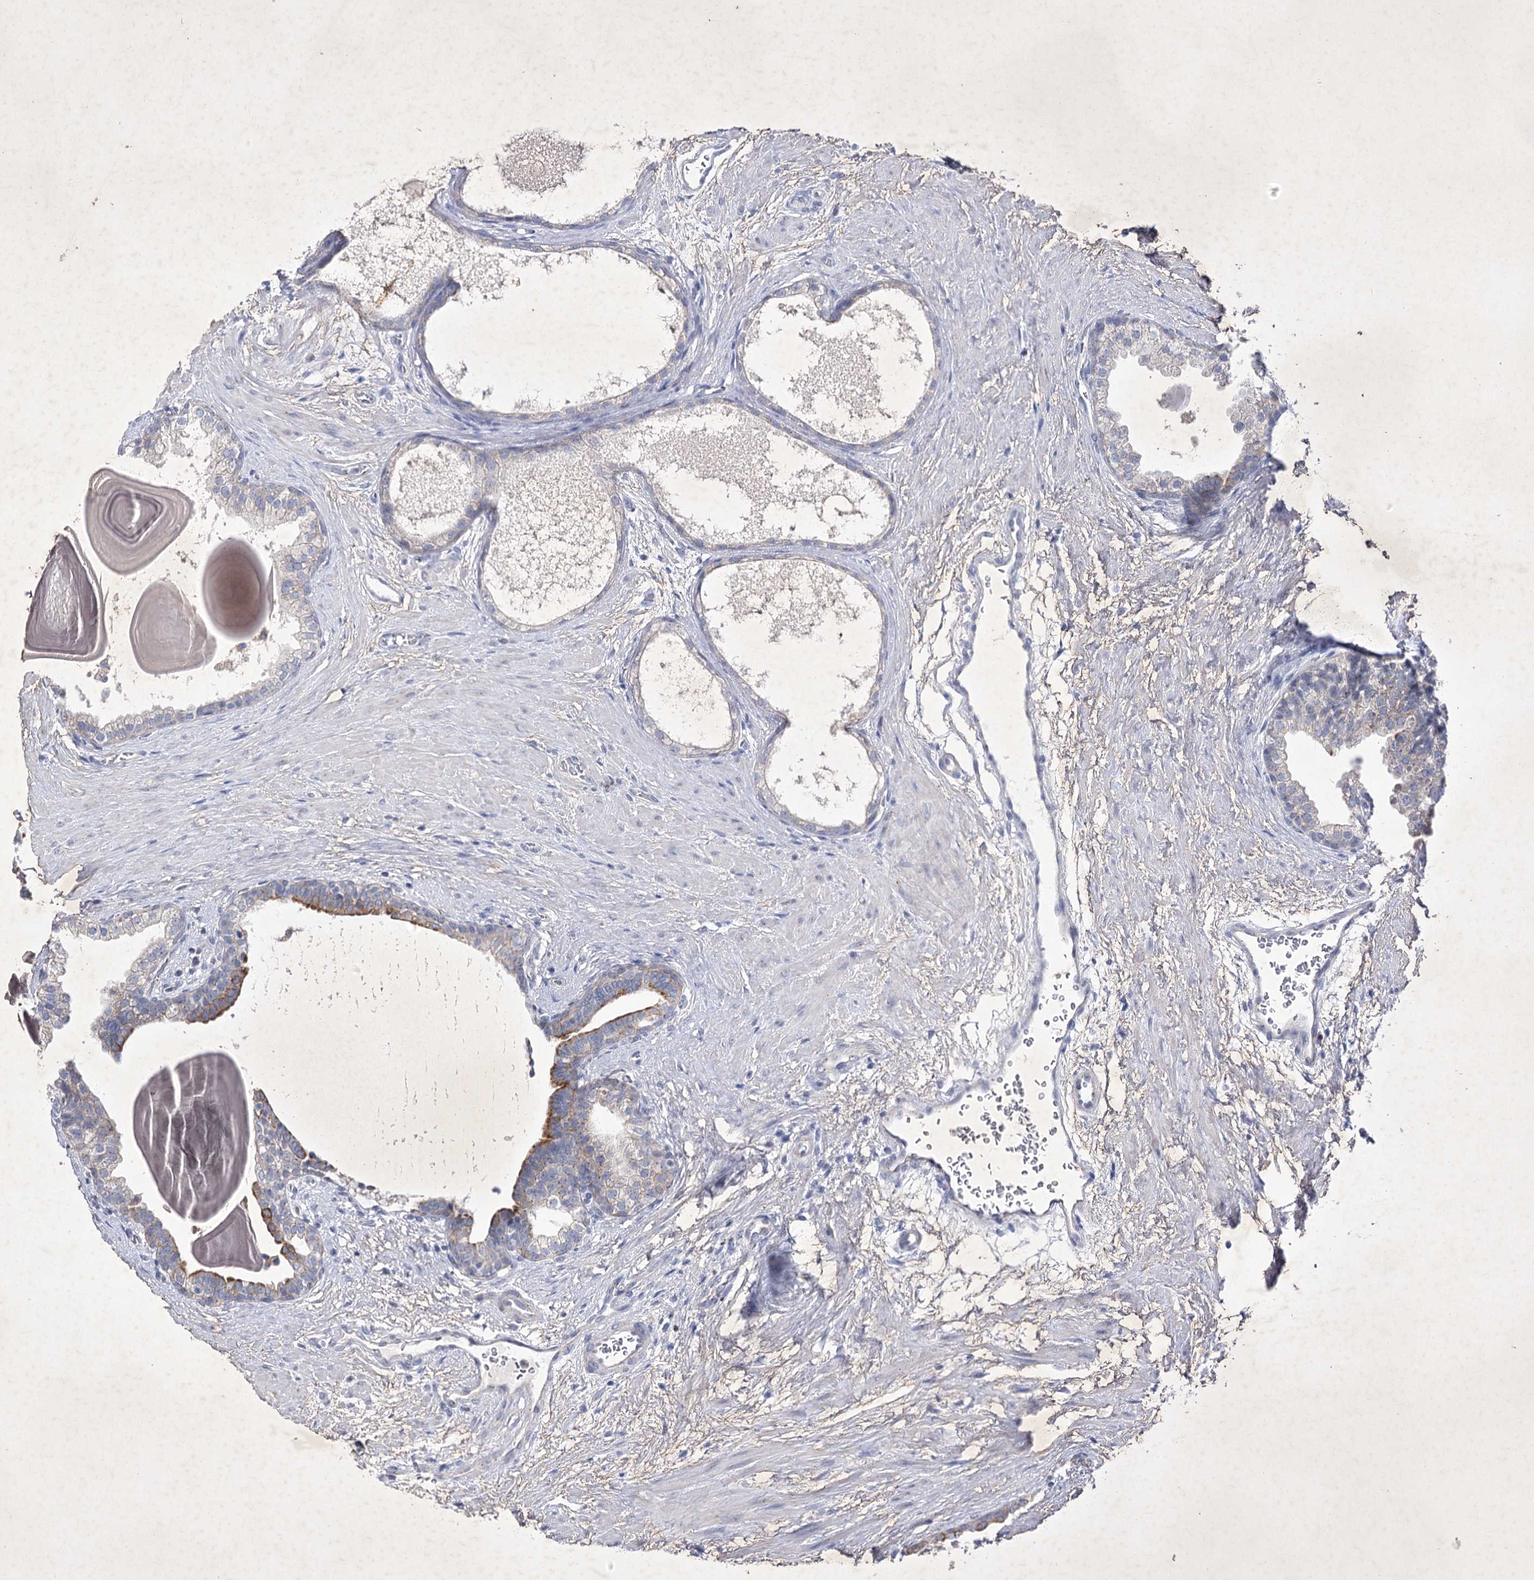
{"staining": {"intensity": "moderate", "quantity": "<25%", "location": "cytoplasmic/membranous"}, "tissue": "prostate", "cell_type": "Glandular cells", "image_type": "normal", "snomed": [{"axis": "morphology", "description": "Normal tissue, NOS"}, {"axis": "topography", "description": "Prostate"}], "caption": "Prostate was stained to show a protein in brown. There is low levels of moderate cytoplasmic/membranous staining in approximately <25% of glandular cells.", "gene": "COX15", "patient": {"sex": "male", "age": 48}}